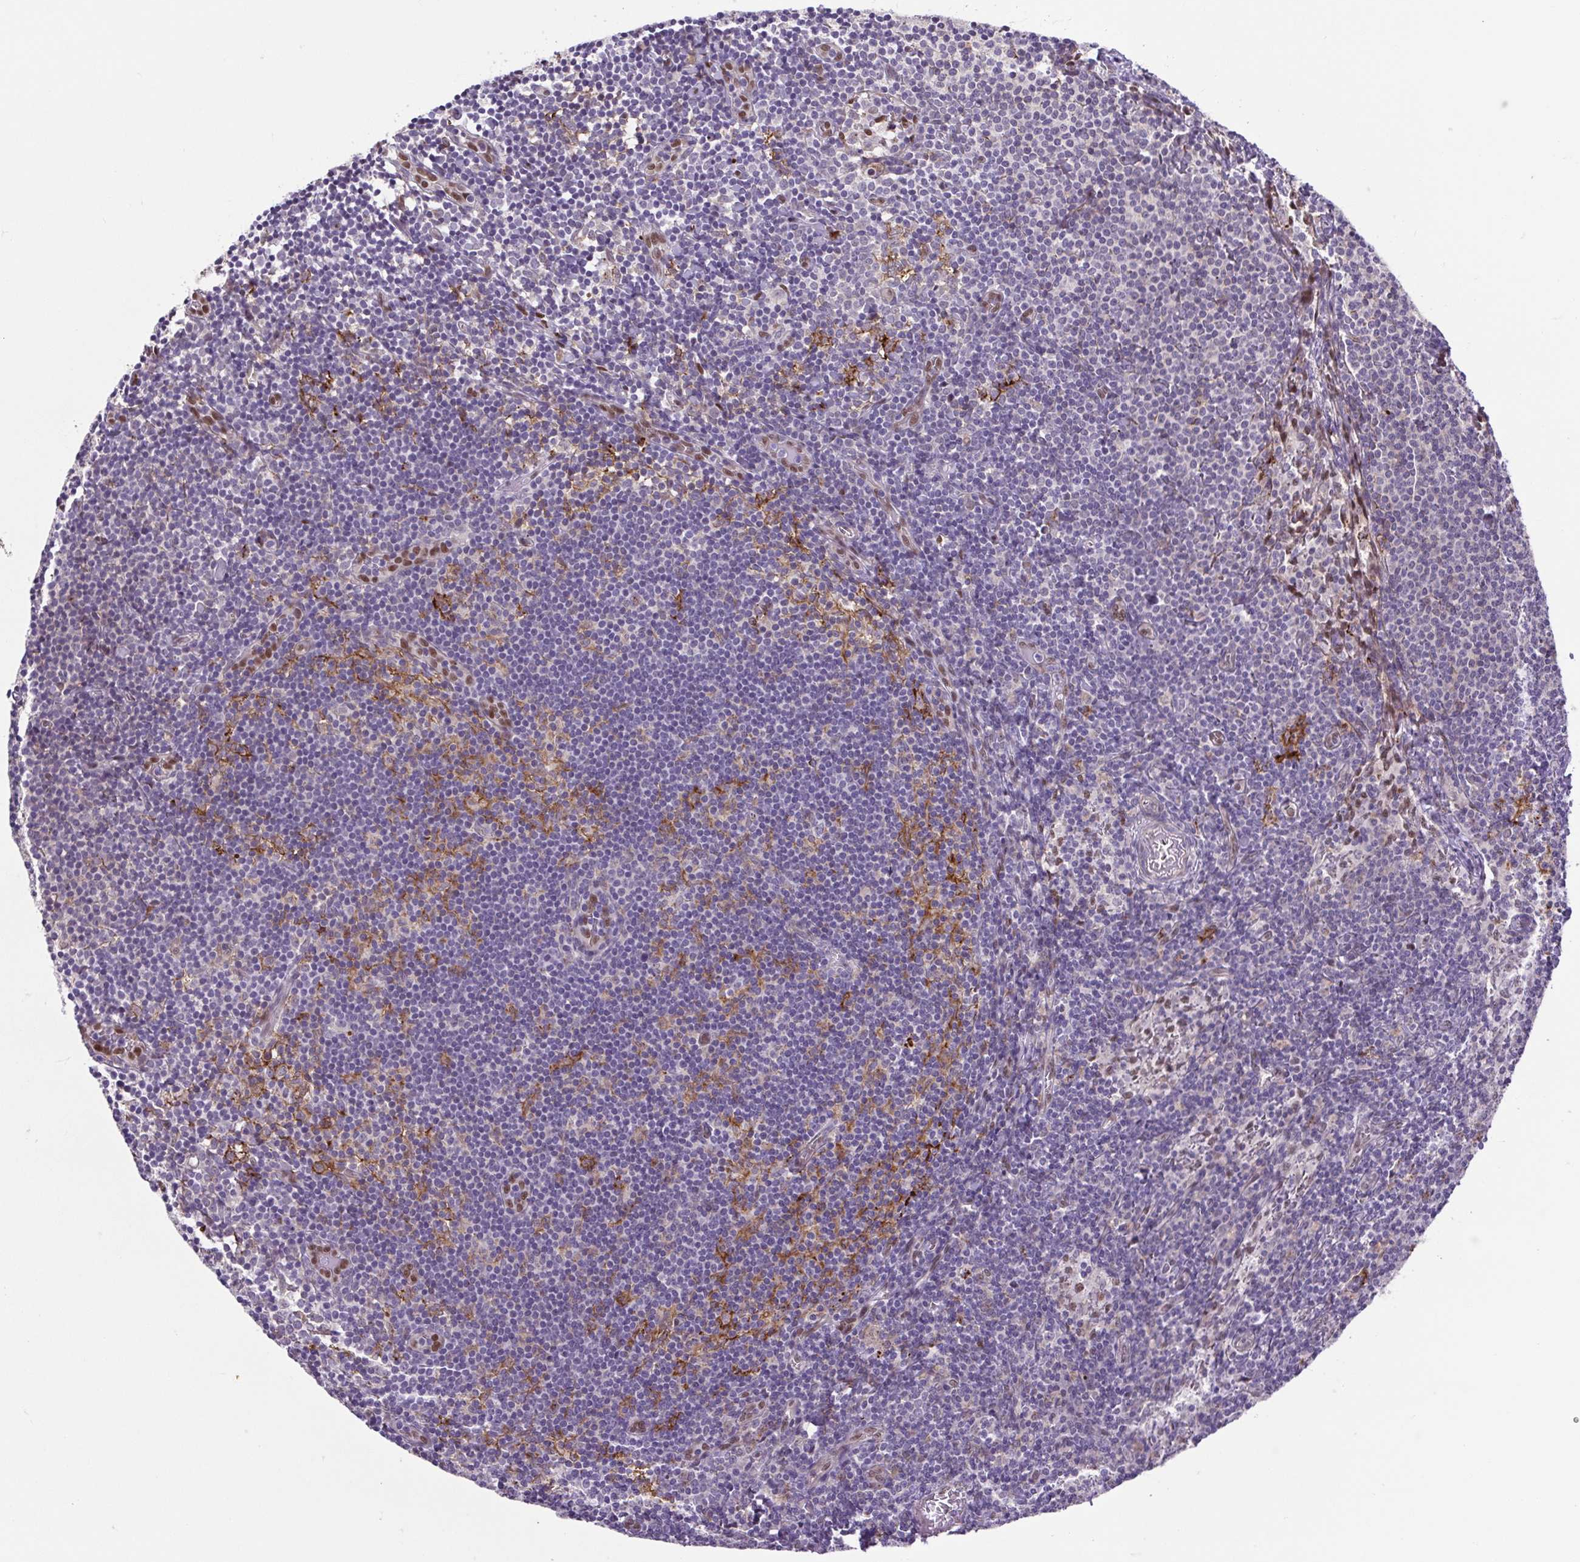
{"staining": {"intensity": "moderate", "quantity": "<25%", "location": "cytoplasmic/membranous,nuclear"}, "tissue": "lymph node", "cell_type": "Germinal center cells", "image_type": "normal", "snomed": [{"axis": "morphology", "description": "Normal tissue, NOS"}, {"axis": "topography", "description": "Lymph node"}], "caption": "Immunohistochemical staining of benign human lymph node displays moderate cytoplasmic/membranous,nuclear protein expression in about <25% of germinal center cells.", "gene": "ERG", "patient": {"sex": "female", "age": 41}}